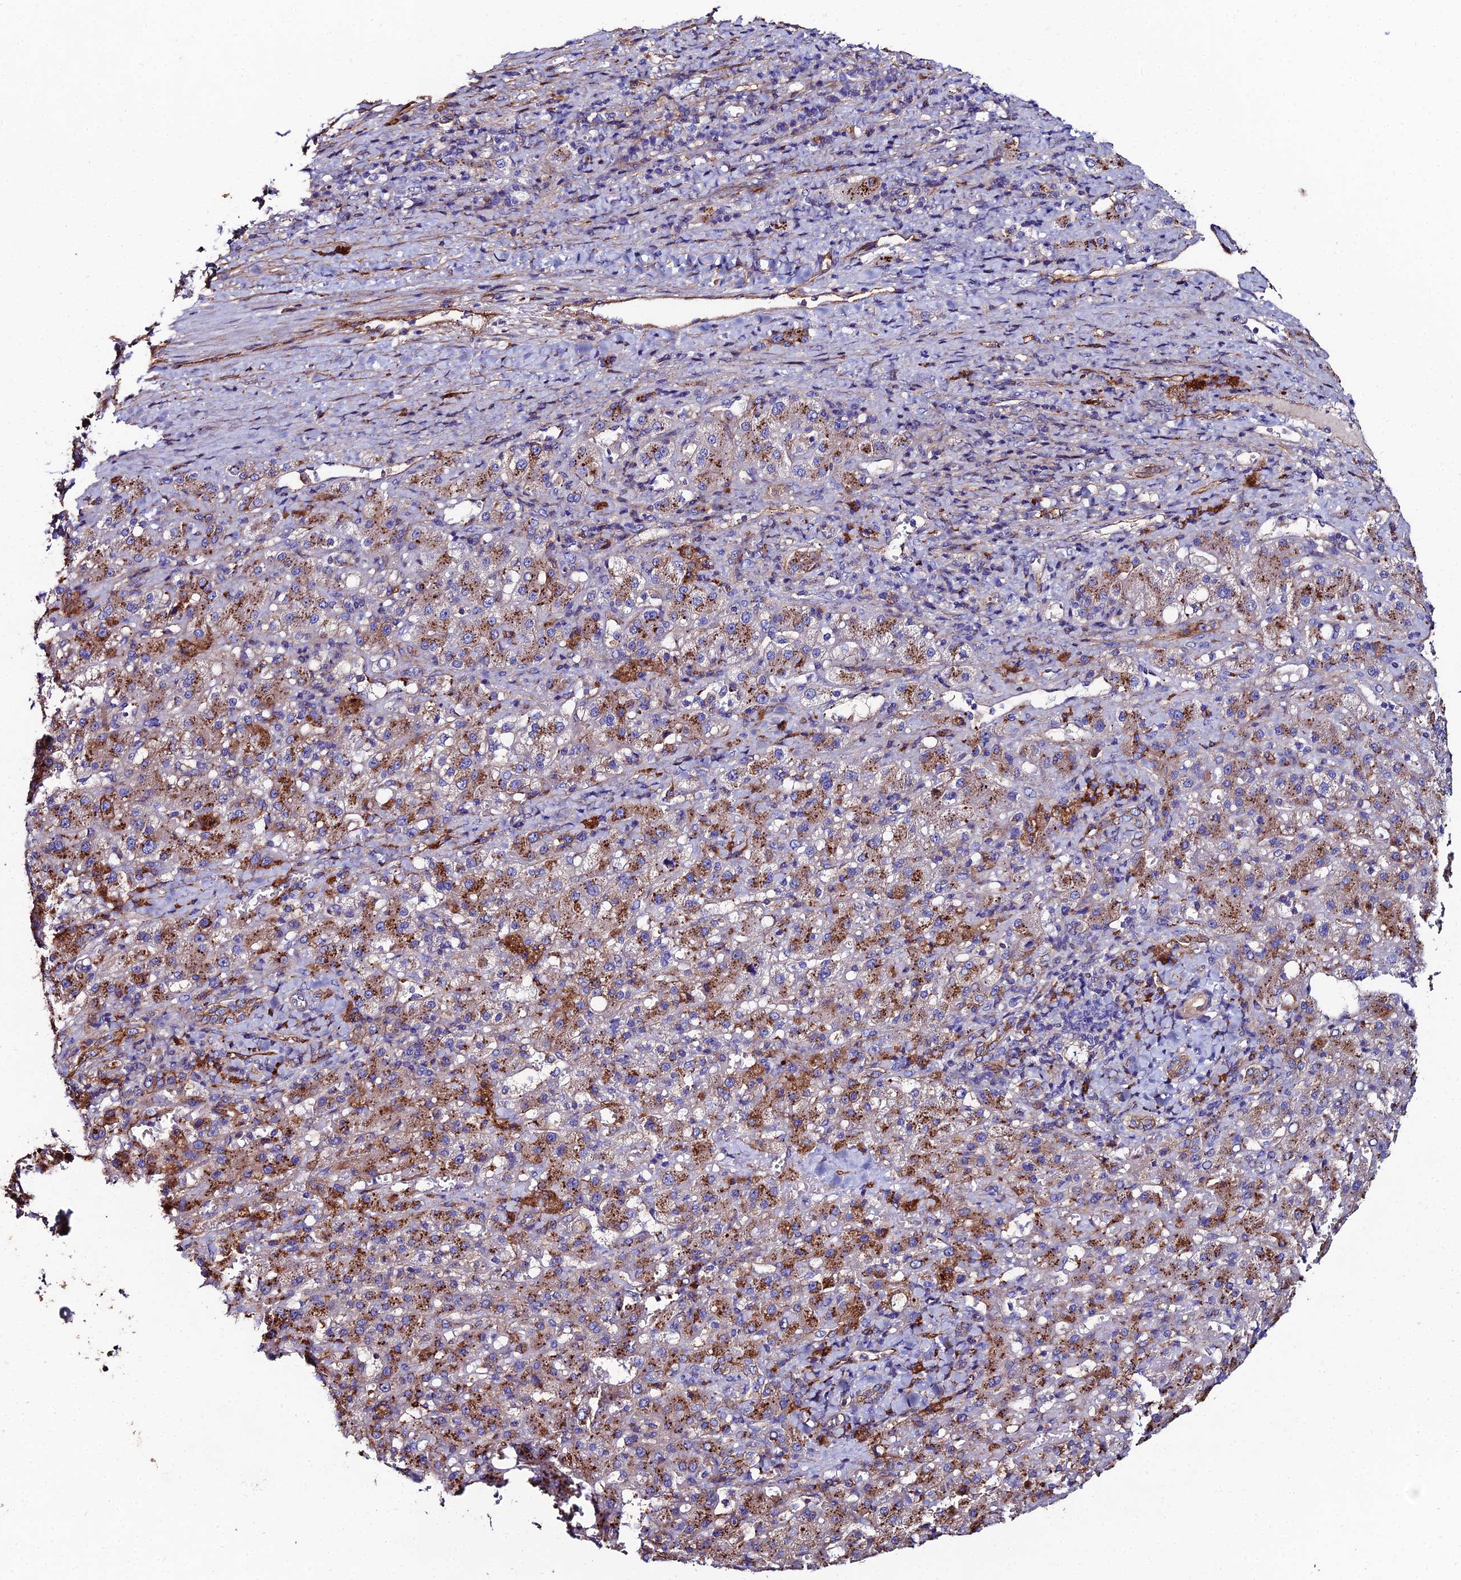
{"staining": {"intensity": "moderate", "quantity": "25%-75%", "location": "cytoplasmic/membranous"}, "tissue": "liver cancer", "cell_type": "Tumor cells", "image_type": "cancer", "snomed": [{"axis": "morphology", "description": "Carcinoma, Hepatocellular, NOS"}, {"axis": "topography", "description": "Liver"}], "caption": "Immunohistochemistry micrograph of liver hepatocellular carcinoma stained for a protein (brown), which exhibits medium levels of moderate cytoplasmic/membranous staining in about 25%-75% of tumor cells.", "gene": "C6", "patient": {"sex": "female", "age": 58}}